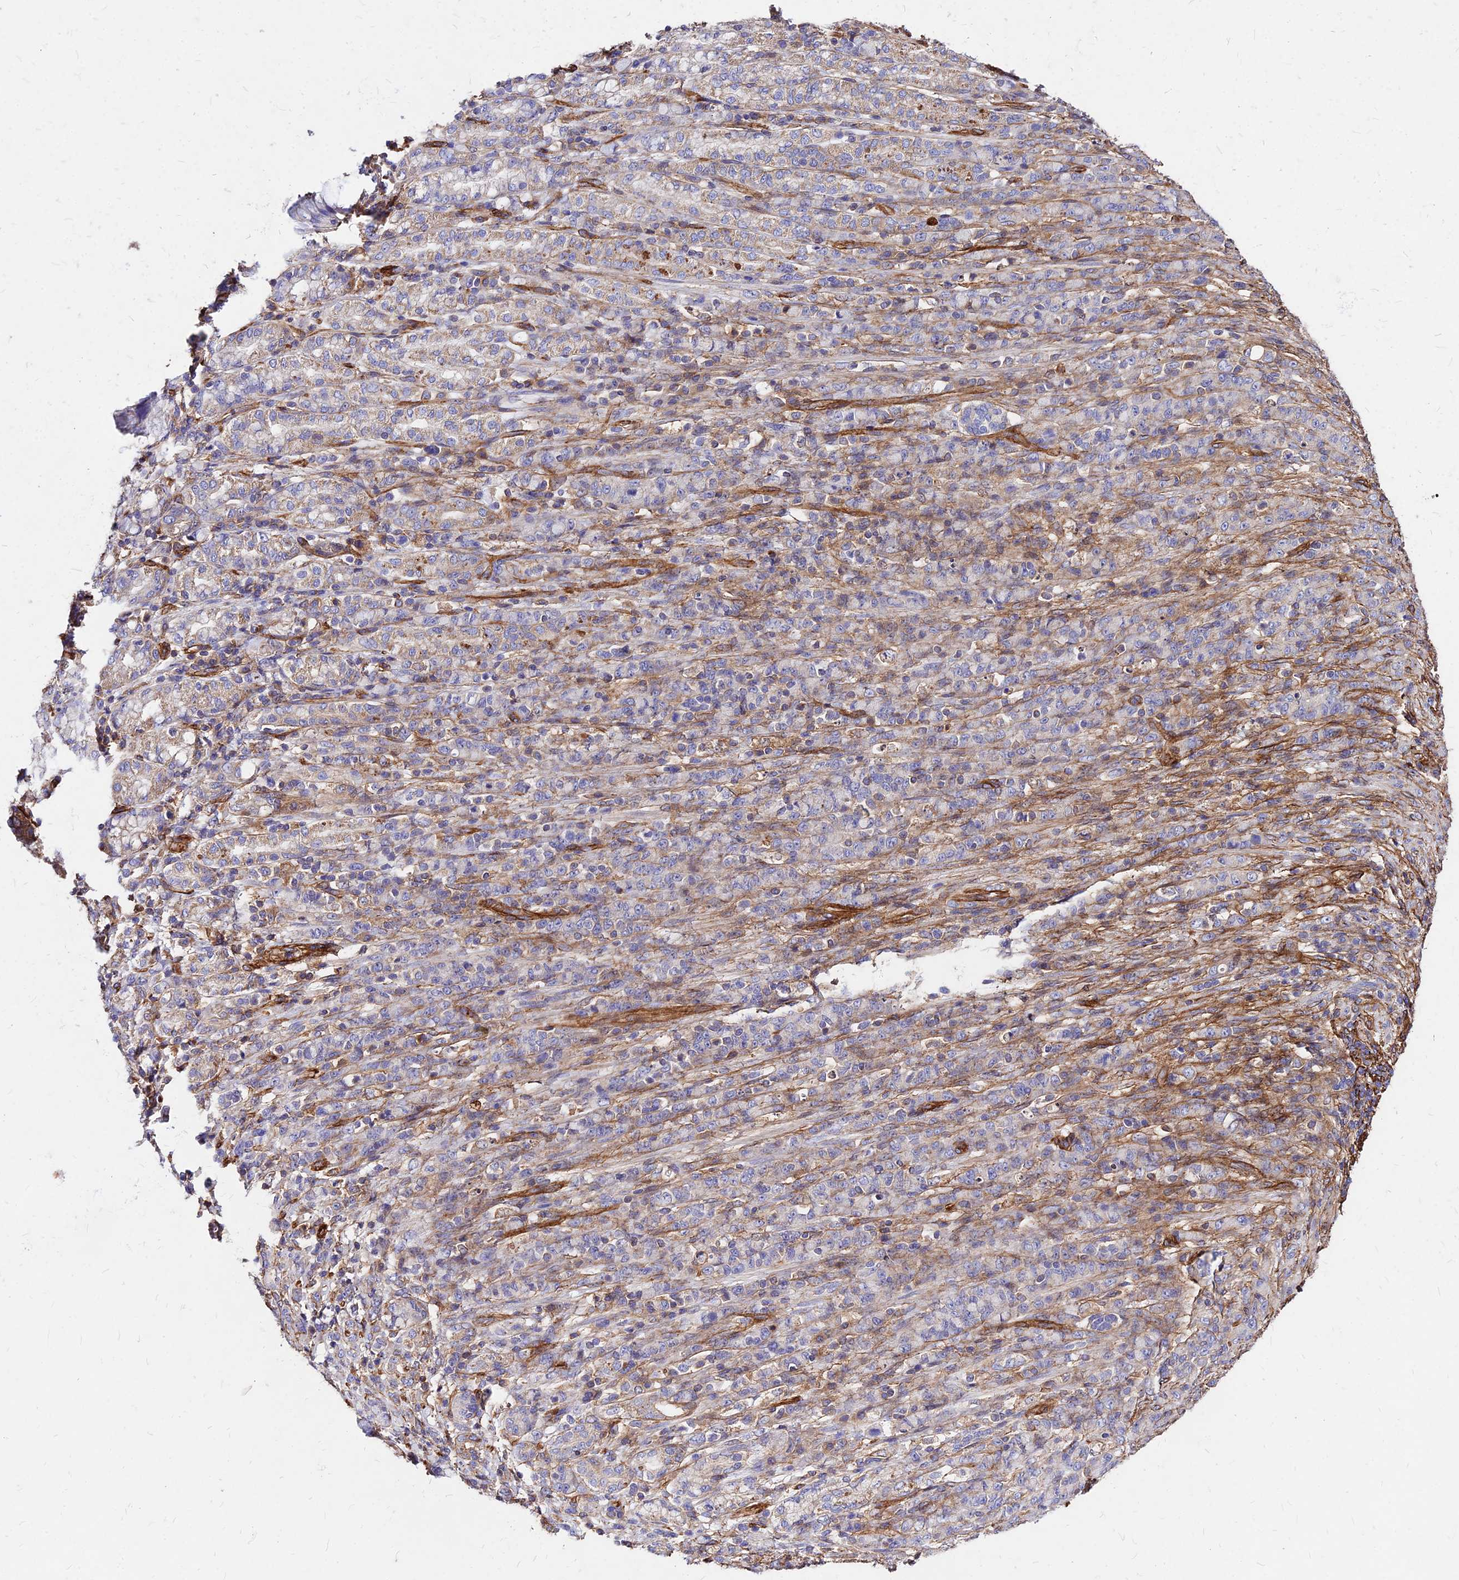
{"staining": {"intensity": "weak", "quantity": "<25%", "location": "cytoplasmic/membranous"}, "tissue": "stomach cancer", "cell_type": "Tumor cells", "image_type": "cancer", "snomed": [{"axis": "morphology", "description": "Normal tissue, NOS"}, {"axis": "morphology", "description": "Adenocarcinoma, NOS"}, {"axis": "topography", "description": "Stomach"}], "caption": "Immunohistochemistry image of human stomach cancer (adenocarcinoma) stained for a protein (brown), which displays no staining in tumor cells.", "gene": "EFCC1", "patient": {"sex": "female", "age": 79}}